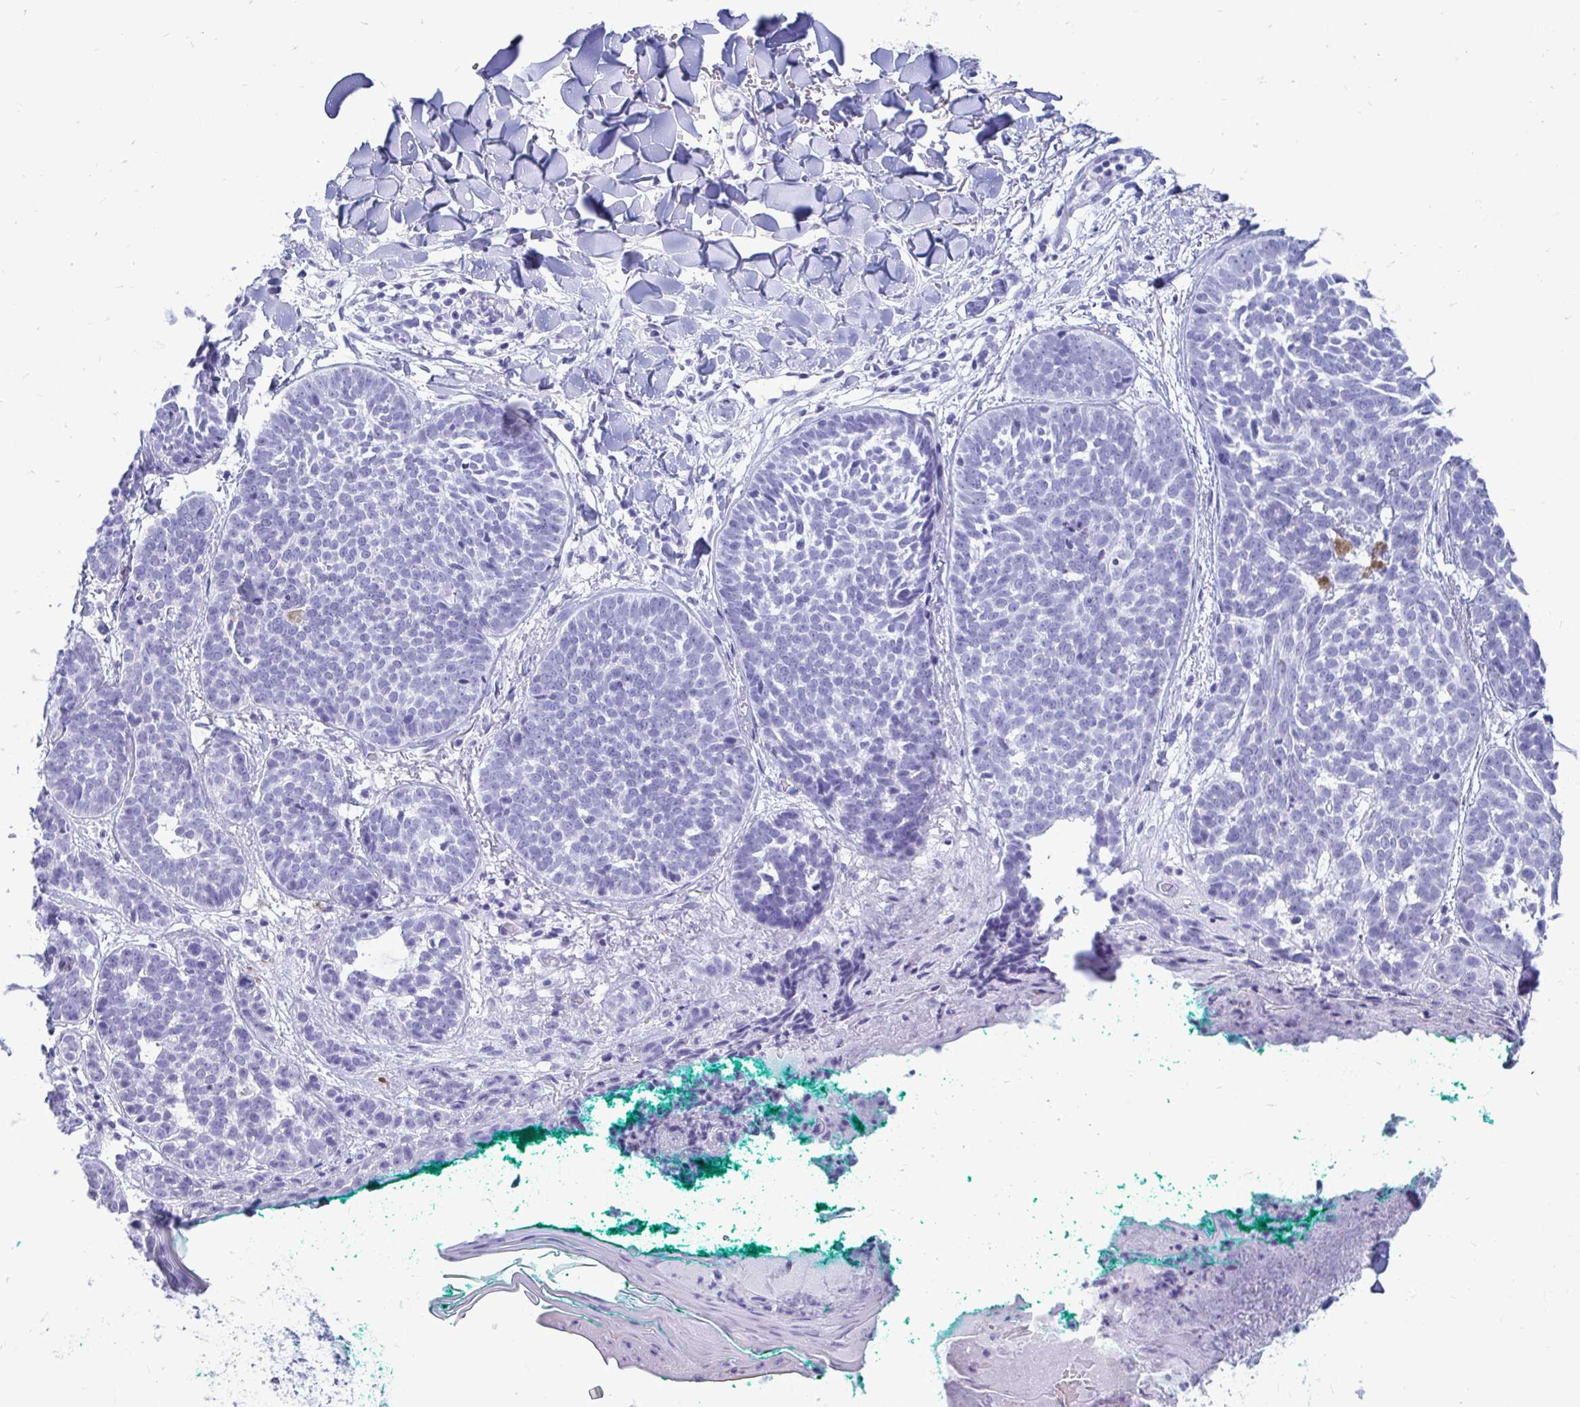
{"staining": {"intensity": "negative", "quantity": "none", "location": "none"}, "tissue": "skin cancer", "cell_type": "Tumor cells", "image_type": "cancer", "snomed": [{"axis": "morphology", "description": "Basal cell carcinoma"}, {"axis": "topography", "description": "Skin"}, {"axis": "topography", "description": "Skin of neck"}, {"axis": "topography", "description": "Skin of shoulder"}, {"axis": "topography", "description": "Skin of back"}], "caption": "The micrograph shows no significant positivity in tumor cells of skin cancer.", "gene": "OR10R2", "patient": {"sex": "male", "age": 80}}